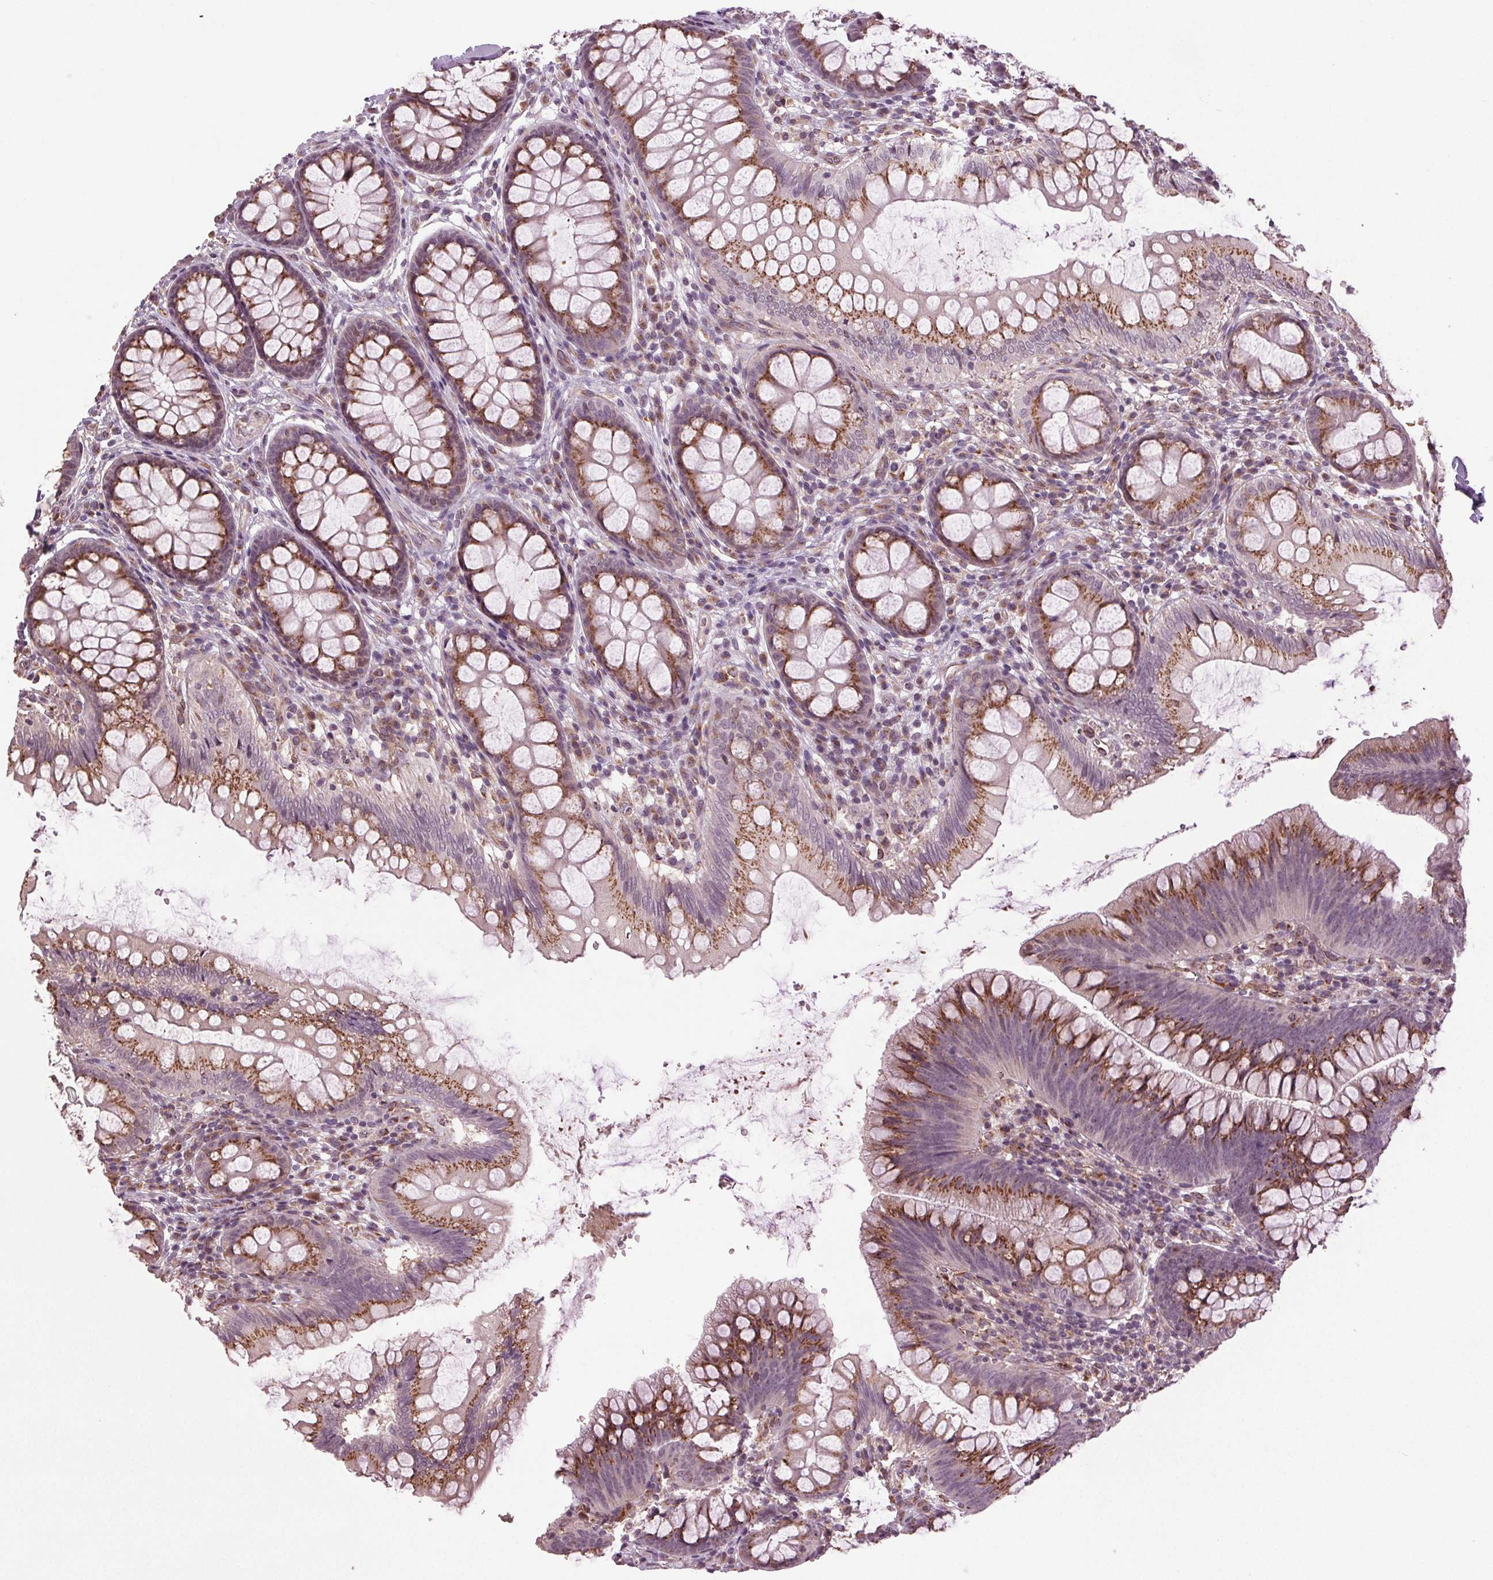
{"staining": {"intensity": "moderate", "quantity": "25%-75%", "location": "cytoplasmic/membranous"}, "tissue": "colon", "cell_type": "Endothelial cells", "image_type": "normal", "snomed": [{"axis": "morphology", "description": "Normal tissue, NOS"}, {"axis": "morphology", "description": "Adenoma, NOS"}, {"axis": "topography", "description": "Soft tissue"}, {"axis": "topography", "description": "Colon"}], "caption": "Protein staining demonstrates moderate cytoplasmic/membranous positivity in about 25%-75% of endothelial cells in normal colon.", "gene": "BSDC1", "patient": {"sex": "male", "age": 47}}